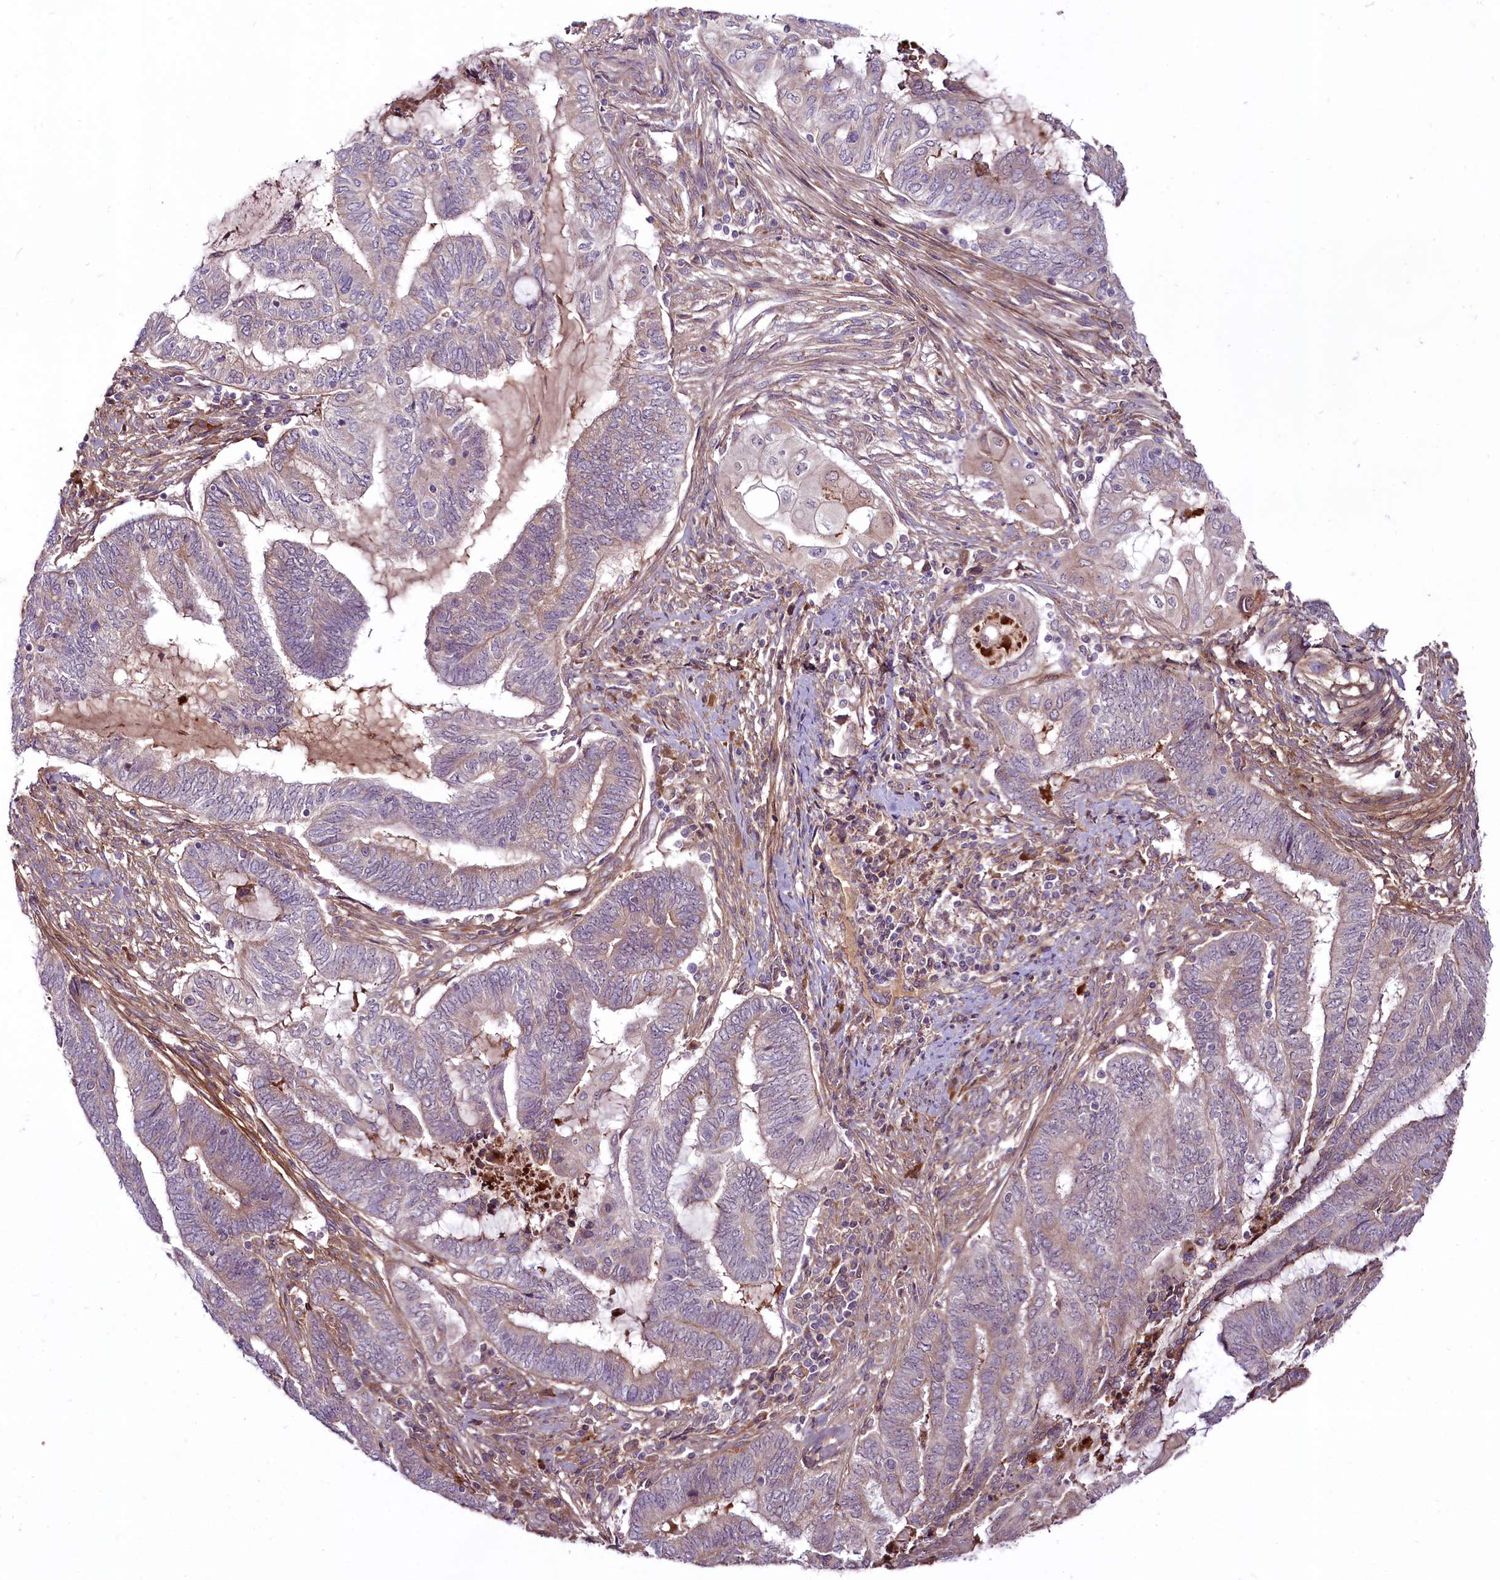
{"staining": {"intensity": "weak", "quantity": "<25%", "location": "cytoplasmic/membranous"}, "tissue": "endometrial cancer", "cell_type": "Tumor cells", "image_type": "cancer", "snomed": [{"axis": "morphology", "description": "Adenocarcinoma, NOS"}, {"axis": "topography", "description": "Uterus"}, {"axis": "topography", "description": "Endometrium"}], "caption": "High magnification brightfield microscopy of endometrial cancer (adenocarcinoma) stained with DAB (brown) and counterstained with hematoxylin (blue): tumor cells show no significant positivity. Brightfield microscopy of IHC stained with DAB (brown) and hematoxylin (blue), captured at high magnification.", "gene": "RSBN1", "patient": {"sex": "female", "age": 70}}